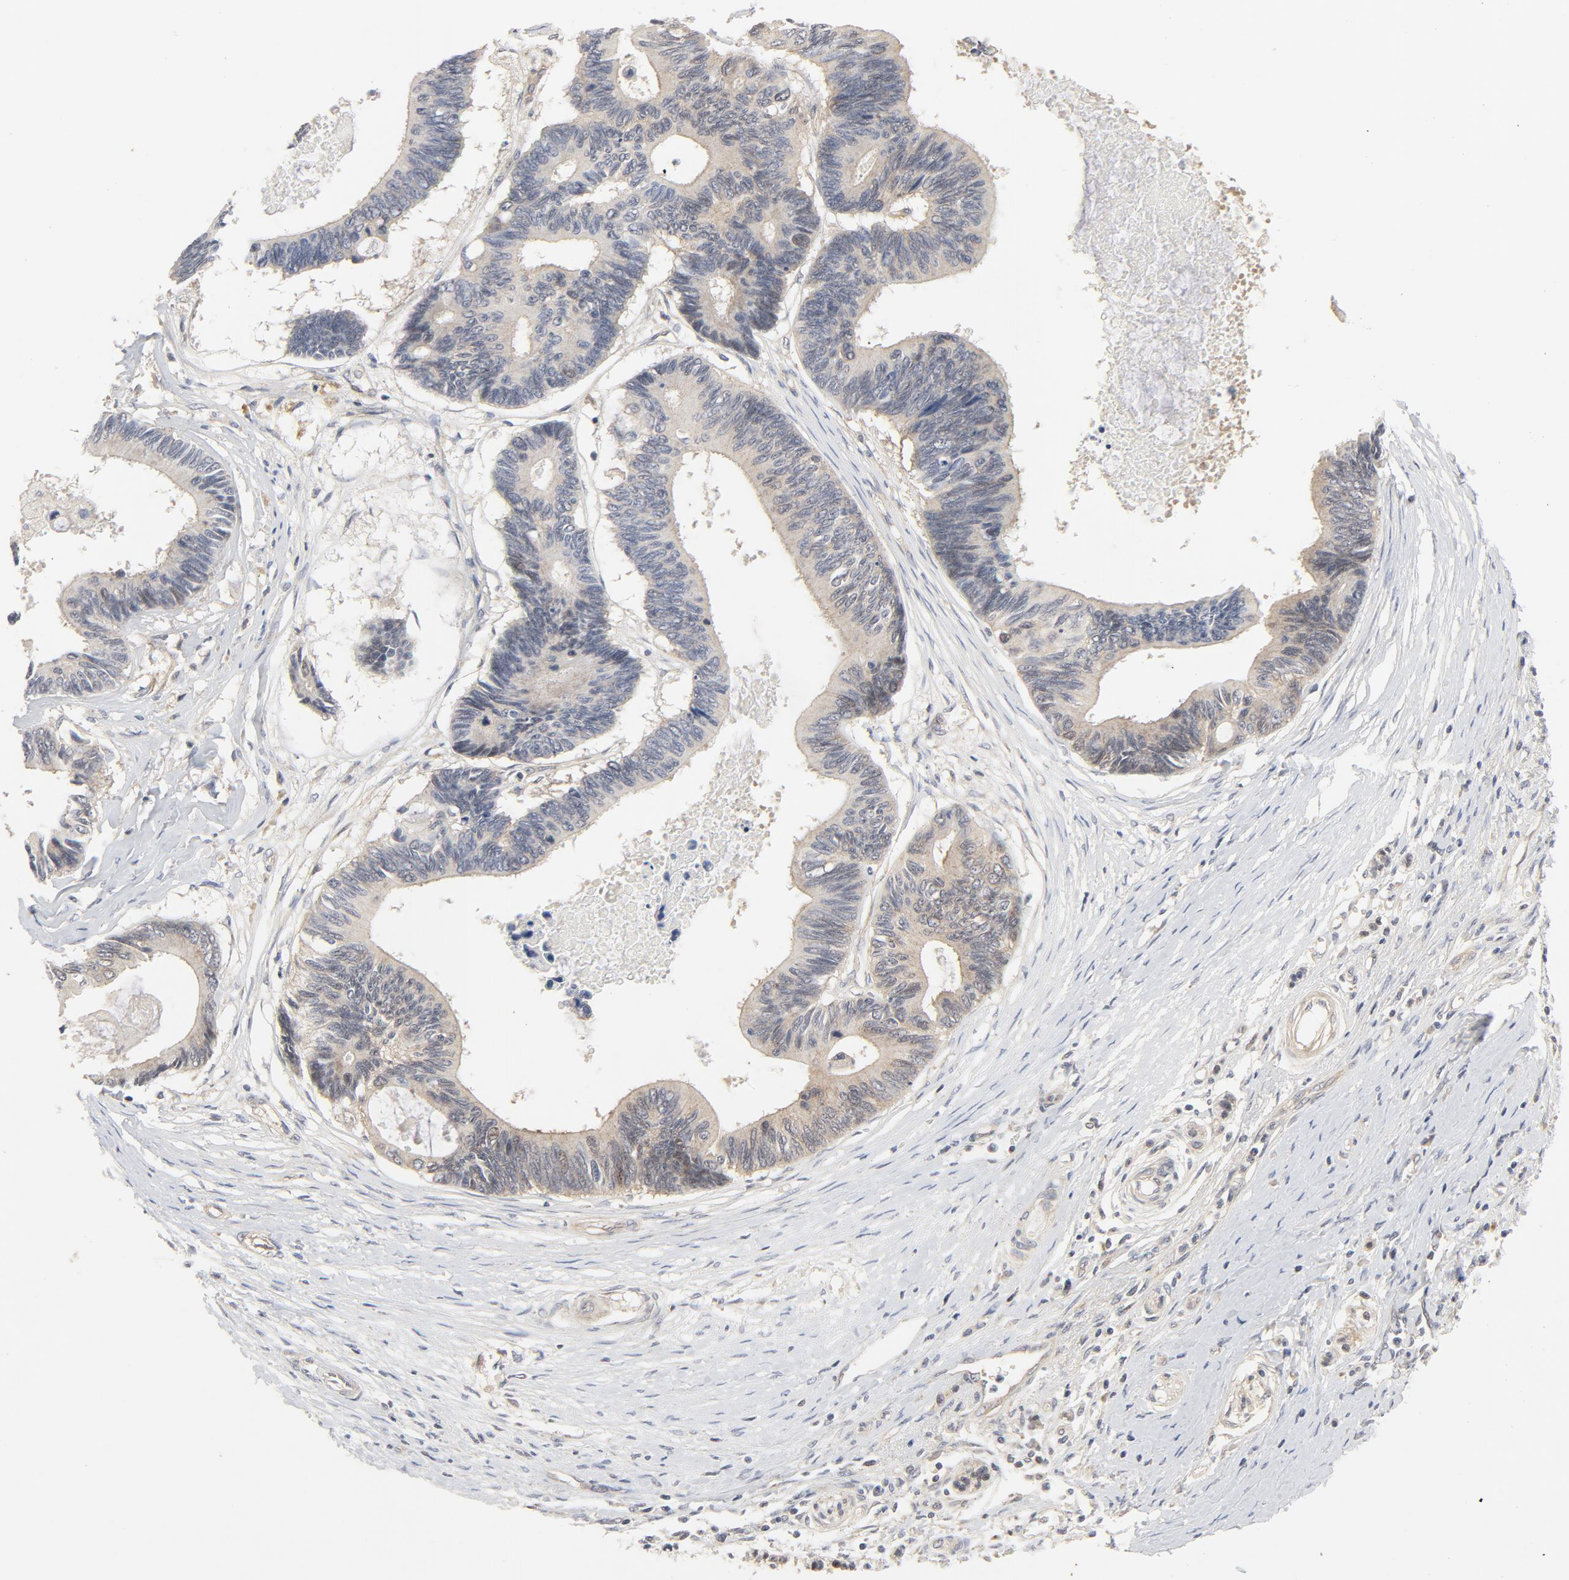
{"staining": {"intensity": "negative", "quantity": "none", "location": "none"}, "tissue": "pancreatic cancer", "cell_type": "Tumor cells", "image_type": "cancer", "snomed": [{"axis": "morphology", "description": "Adenocarcinoma, NOS"}, {"axis": "topography", "description": "Pancreas"}], "caption": "A histopathology image of human adenocarcinoma (pancreatic) is negative for staining in tumor cells.", "gene": "MAP2K7", "patient": {"sex": "female", "age": 70}}